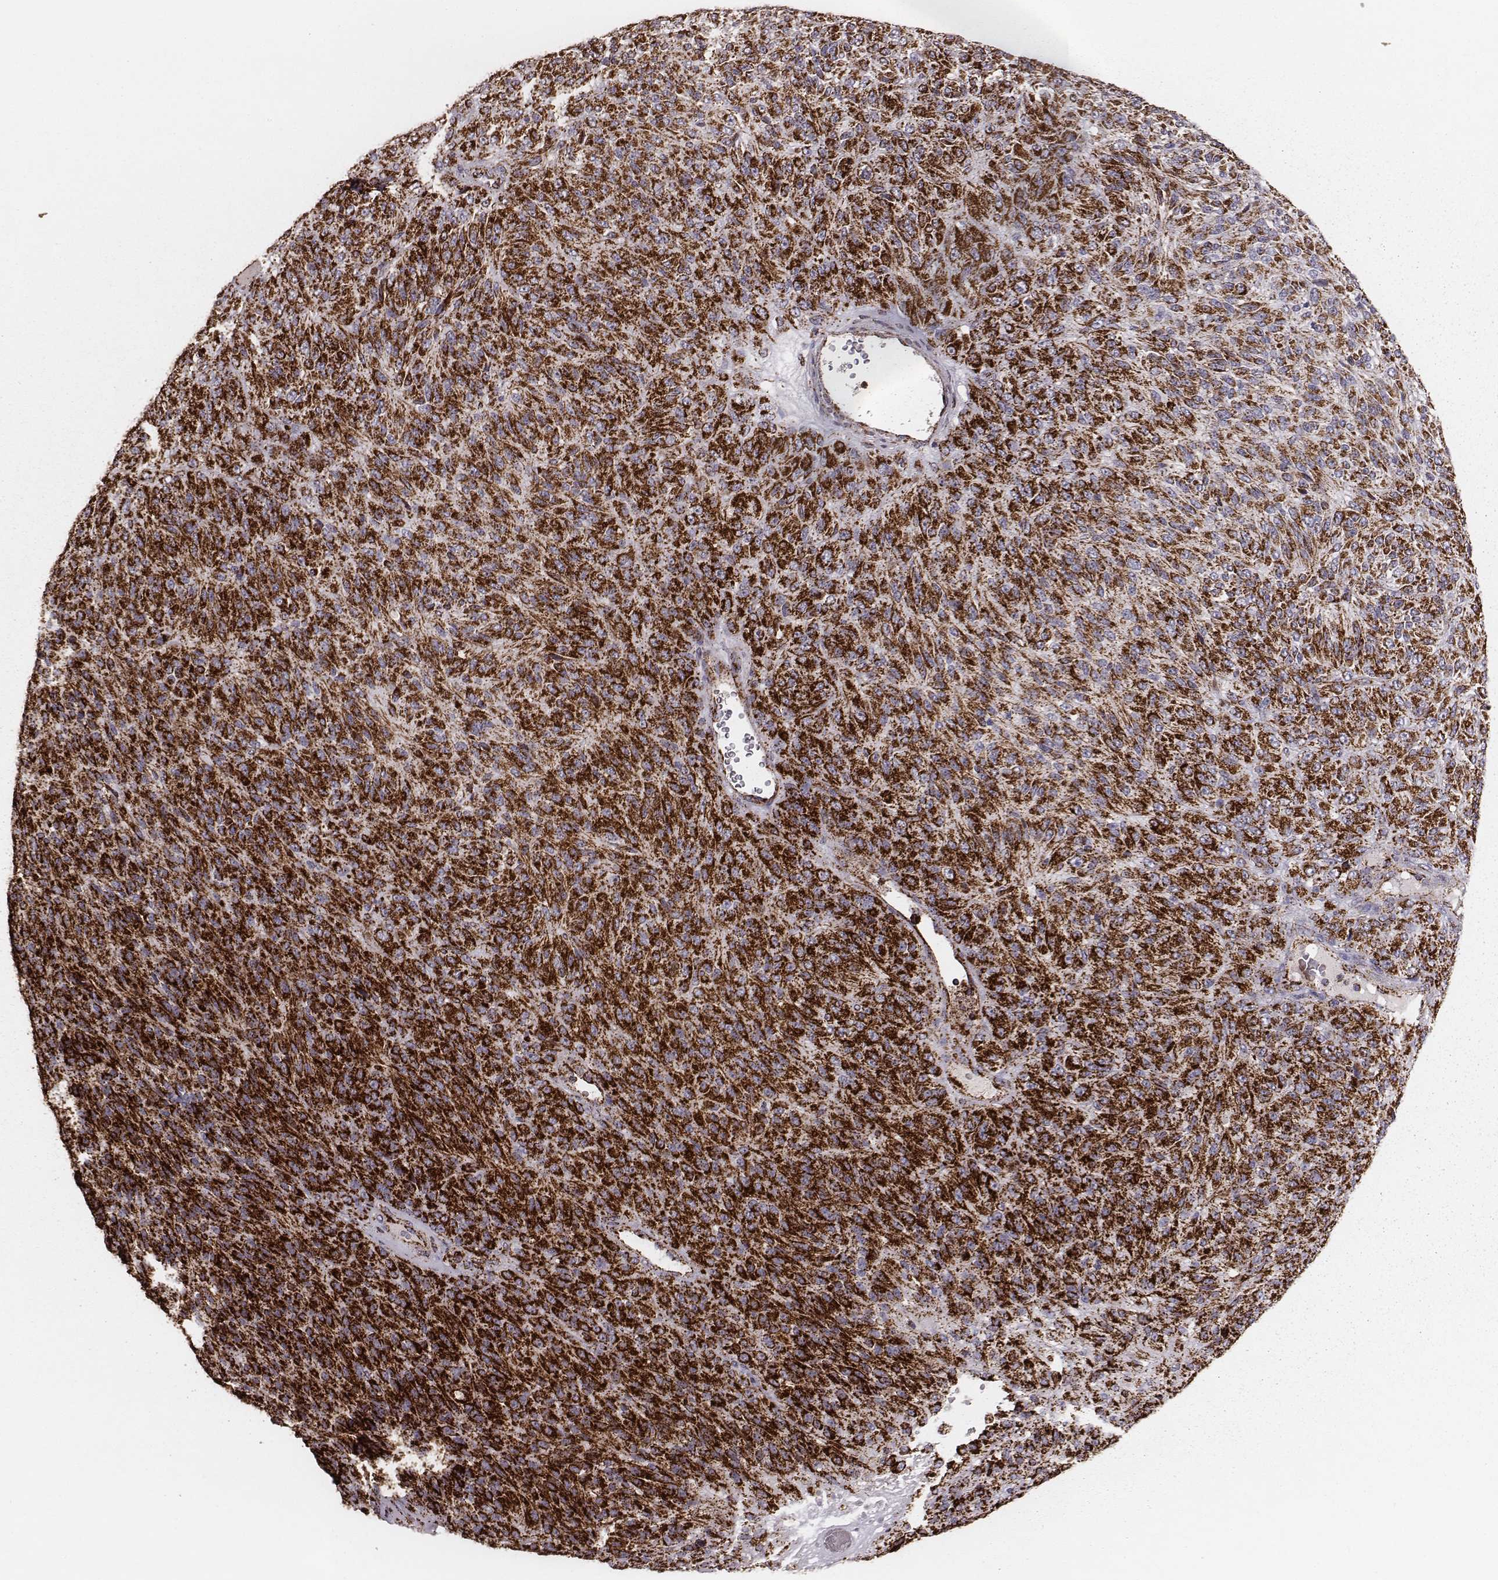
{"staining": {"intensity": "strong", "quantity": ">75%", "location": "cytoplasmic/membranous"}, "tissue": "melanoma", "cell_type": "Tumor cells", "image_type": "cancer", "snomed": [{"axis": "morphology", "description": "Malignant melanoma, Metastatic site"}, {"axis": "topography", "description": "Brain"}], "caption": "A photomicrograph of malignant melanoma (metastatic site) stained for a protein shows strong cytoplasmic/membranous brown staining in tumor cells.", "gene": "TUFM", "patient": {"sex": "female", "age": 56}}